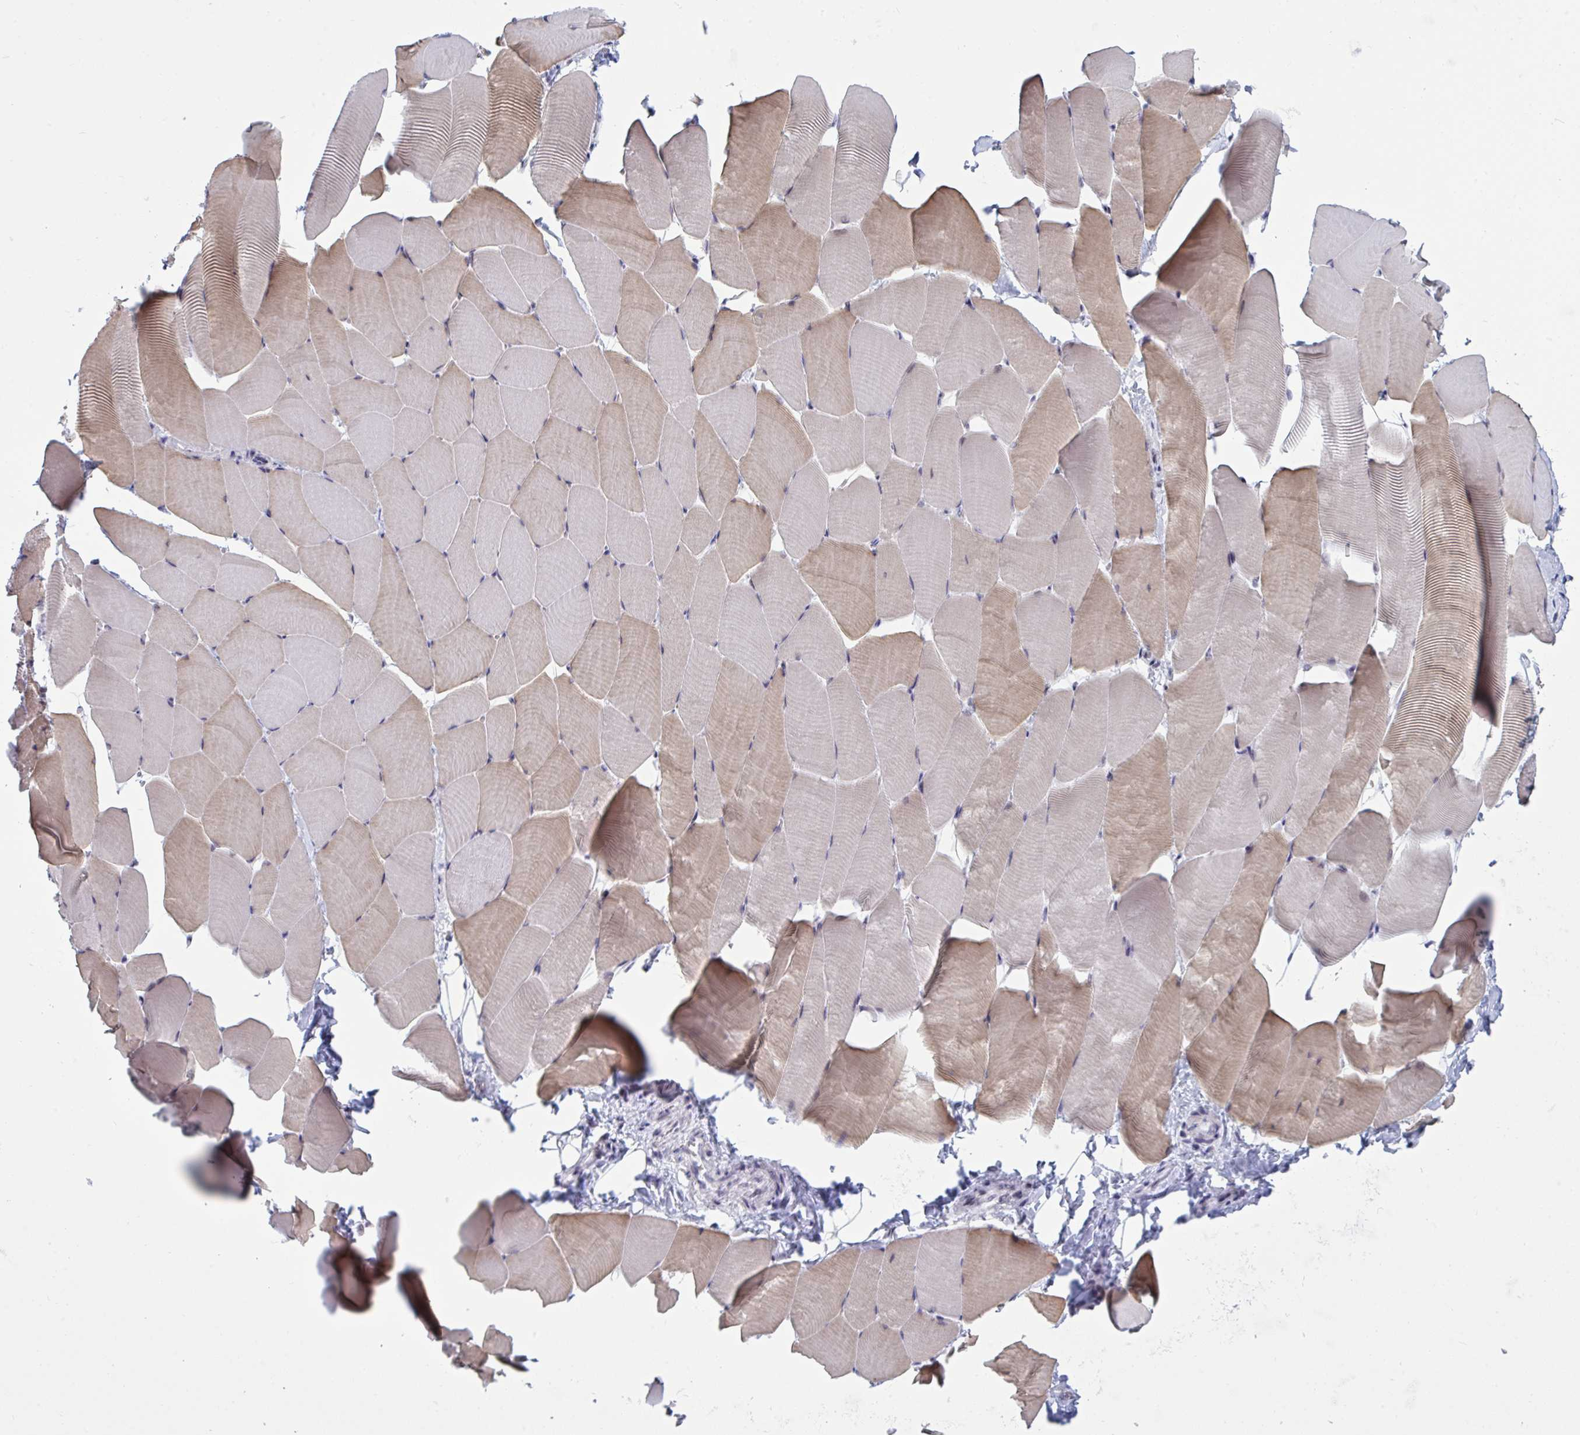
{"staining": {"intensity": "weak", "quantity": "25%-75%", "location": "cytoplasmic/membranous"}, "tissue": "skeletal muscle", "cell_type": "Myocytes", "image_type": "normal", "snomed": [{"axis": "morphology", "description": "Normal tissue, NOS"}, {"axis": "topography", "description": "Skeletal muscle"}], "caption": "Immunohistochemical staining of benign skeletal muscle reveals weak cytoplasmic/membranous protein staining in approximately 25%-75% of myocytes.", "gene": "PPP1R10", "patient": {"sex": "male", "age": 25}}